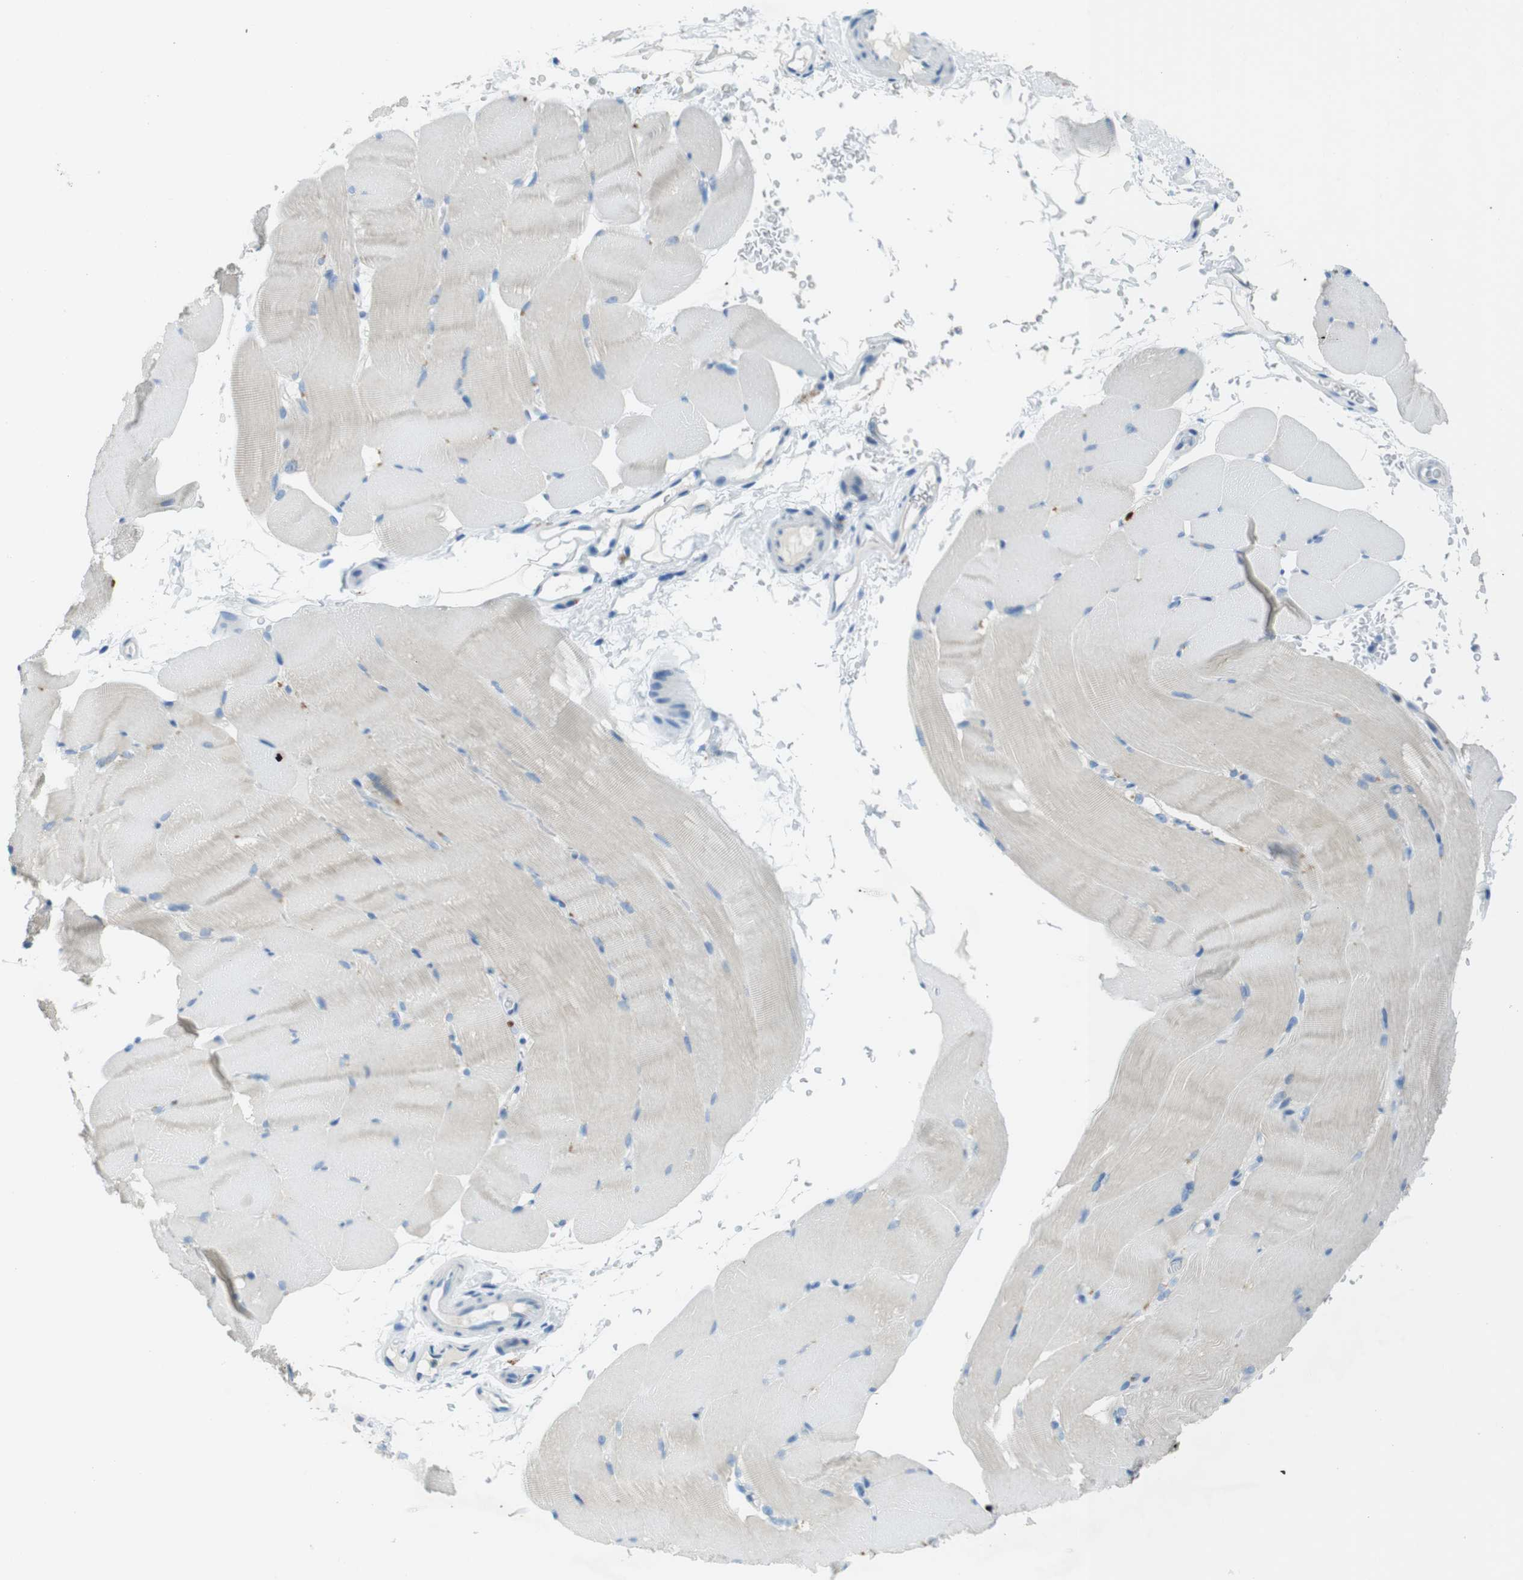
{"staining": {"intensity": "negative", "quantity": "none", "location": "none"}, "tissue": "skeletal muscle", "cell_type": "Myocytes", "image_type": "normal", "snomed": [{"axis": "morphology", "description": "Normal tissue, NOS"}, {"axis": "topography", "description": "Skeletal muscle"}, {"axis": "topography", "description": "Parathyroid gland"}], "caption": "This is a photomicrograph of IHC staining of benign skeletal muscle, which shows no staining in myocytes. (Immunohistochemistry, brightfield microscopy, high magnification).", "gene": "CD320", "patient": {"sex": "female", "age": 37}}